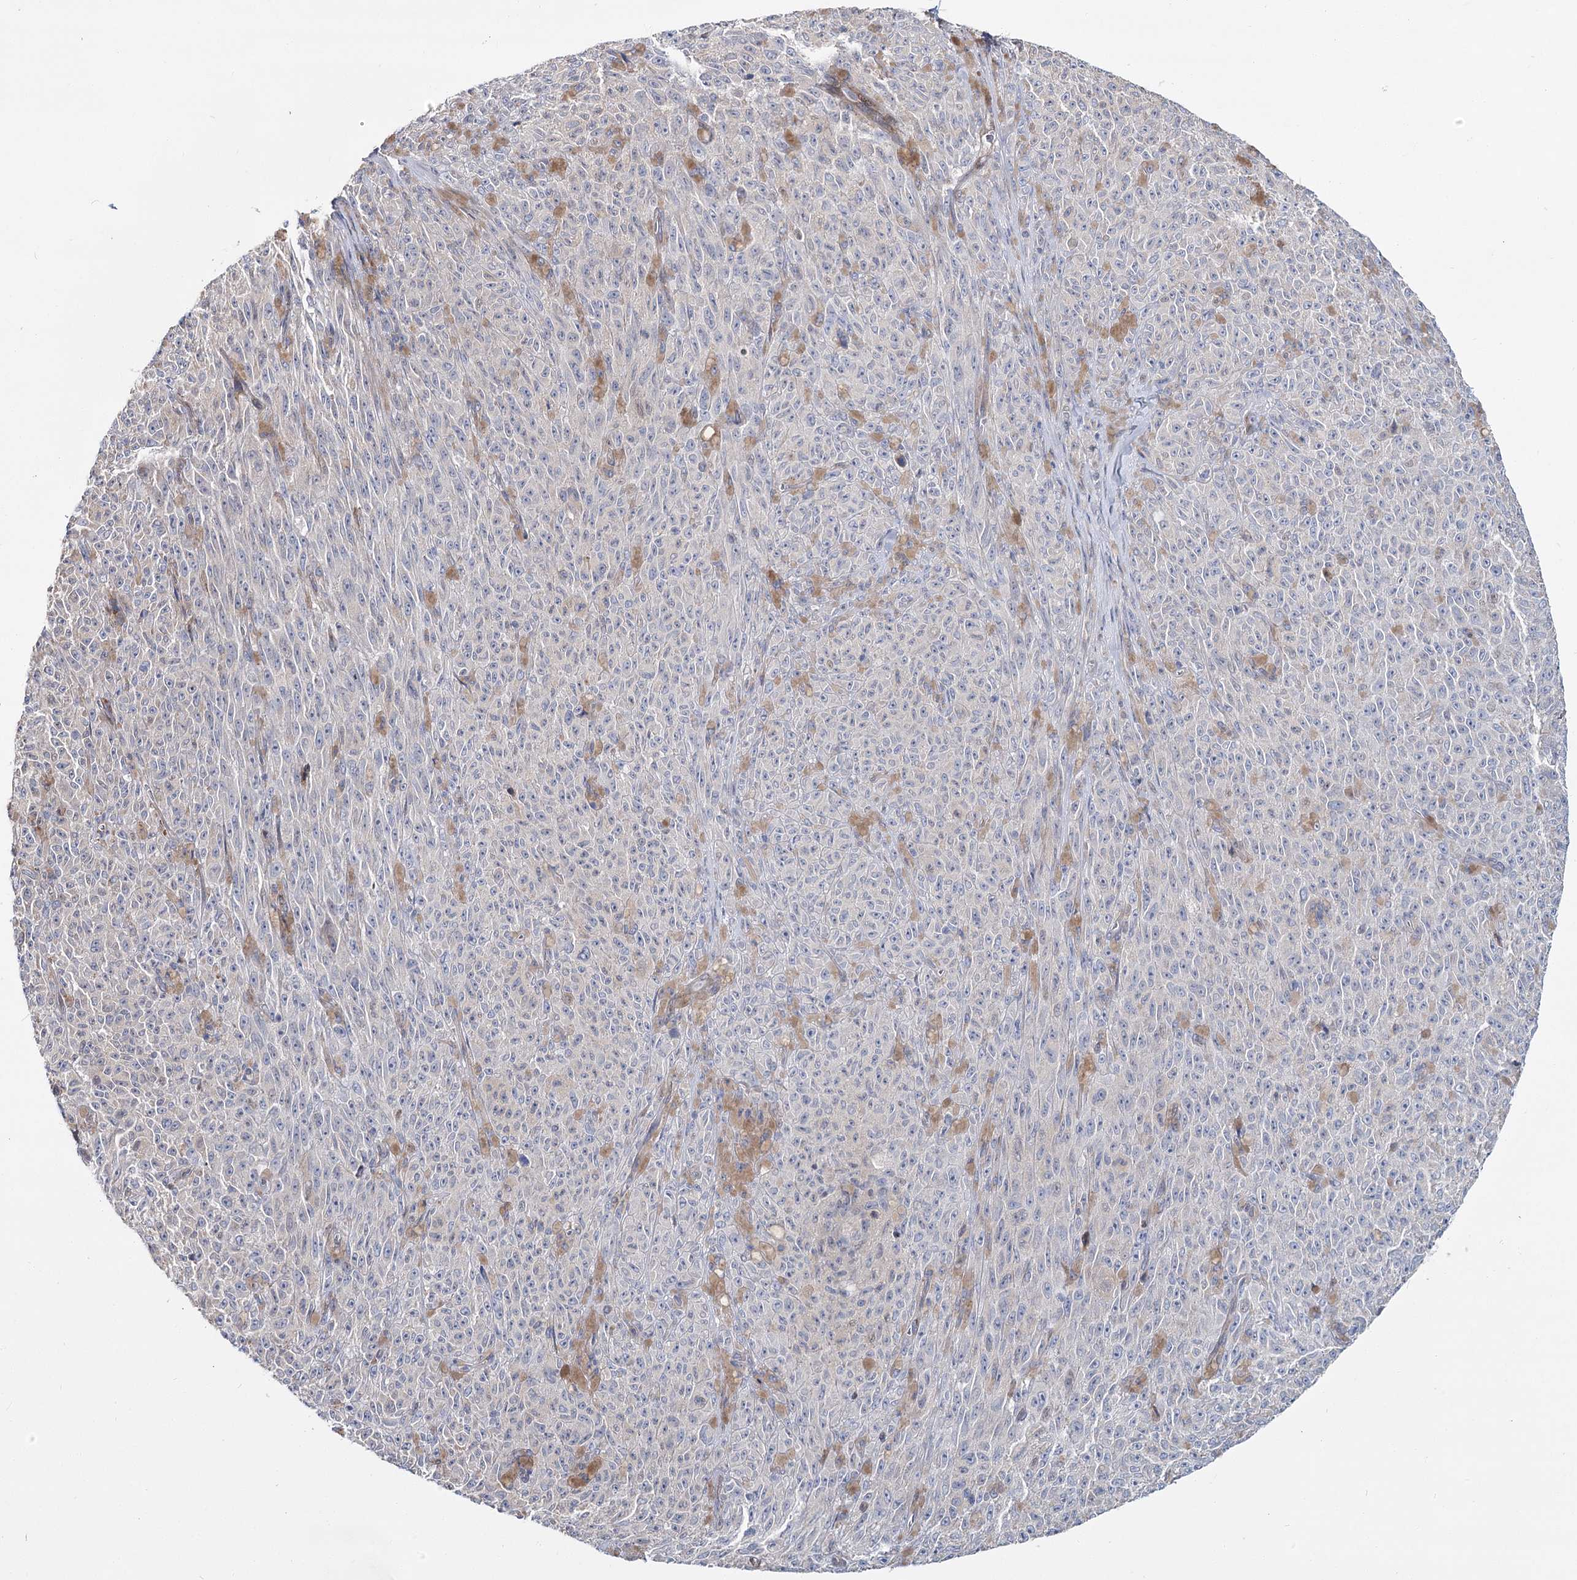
{"staining": {"intensity": "negative", "quantity": "none", "location": "none"}, "tissue": "melanoma", "cell_type": "Tumor cells", "image_type": "cancer", "snomed": [{"axis": "morphology", "description": "Malignant melanoma, NOS"}, {"axis": "topography", "description": "Skin"}], "caption": "IHC image of neoplastic tissue: melanoma stained with DAB (3,3'-diaminobenzidine) demonstrates no significant protein positivity in tumor cells.", "gene": "CPLANE1", "patient": {"sex": "female", "age": 82}}